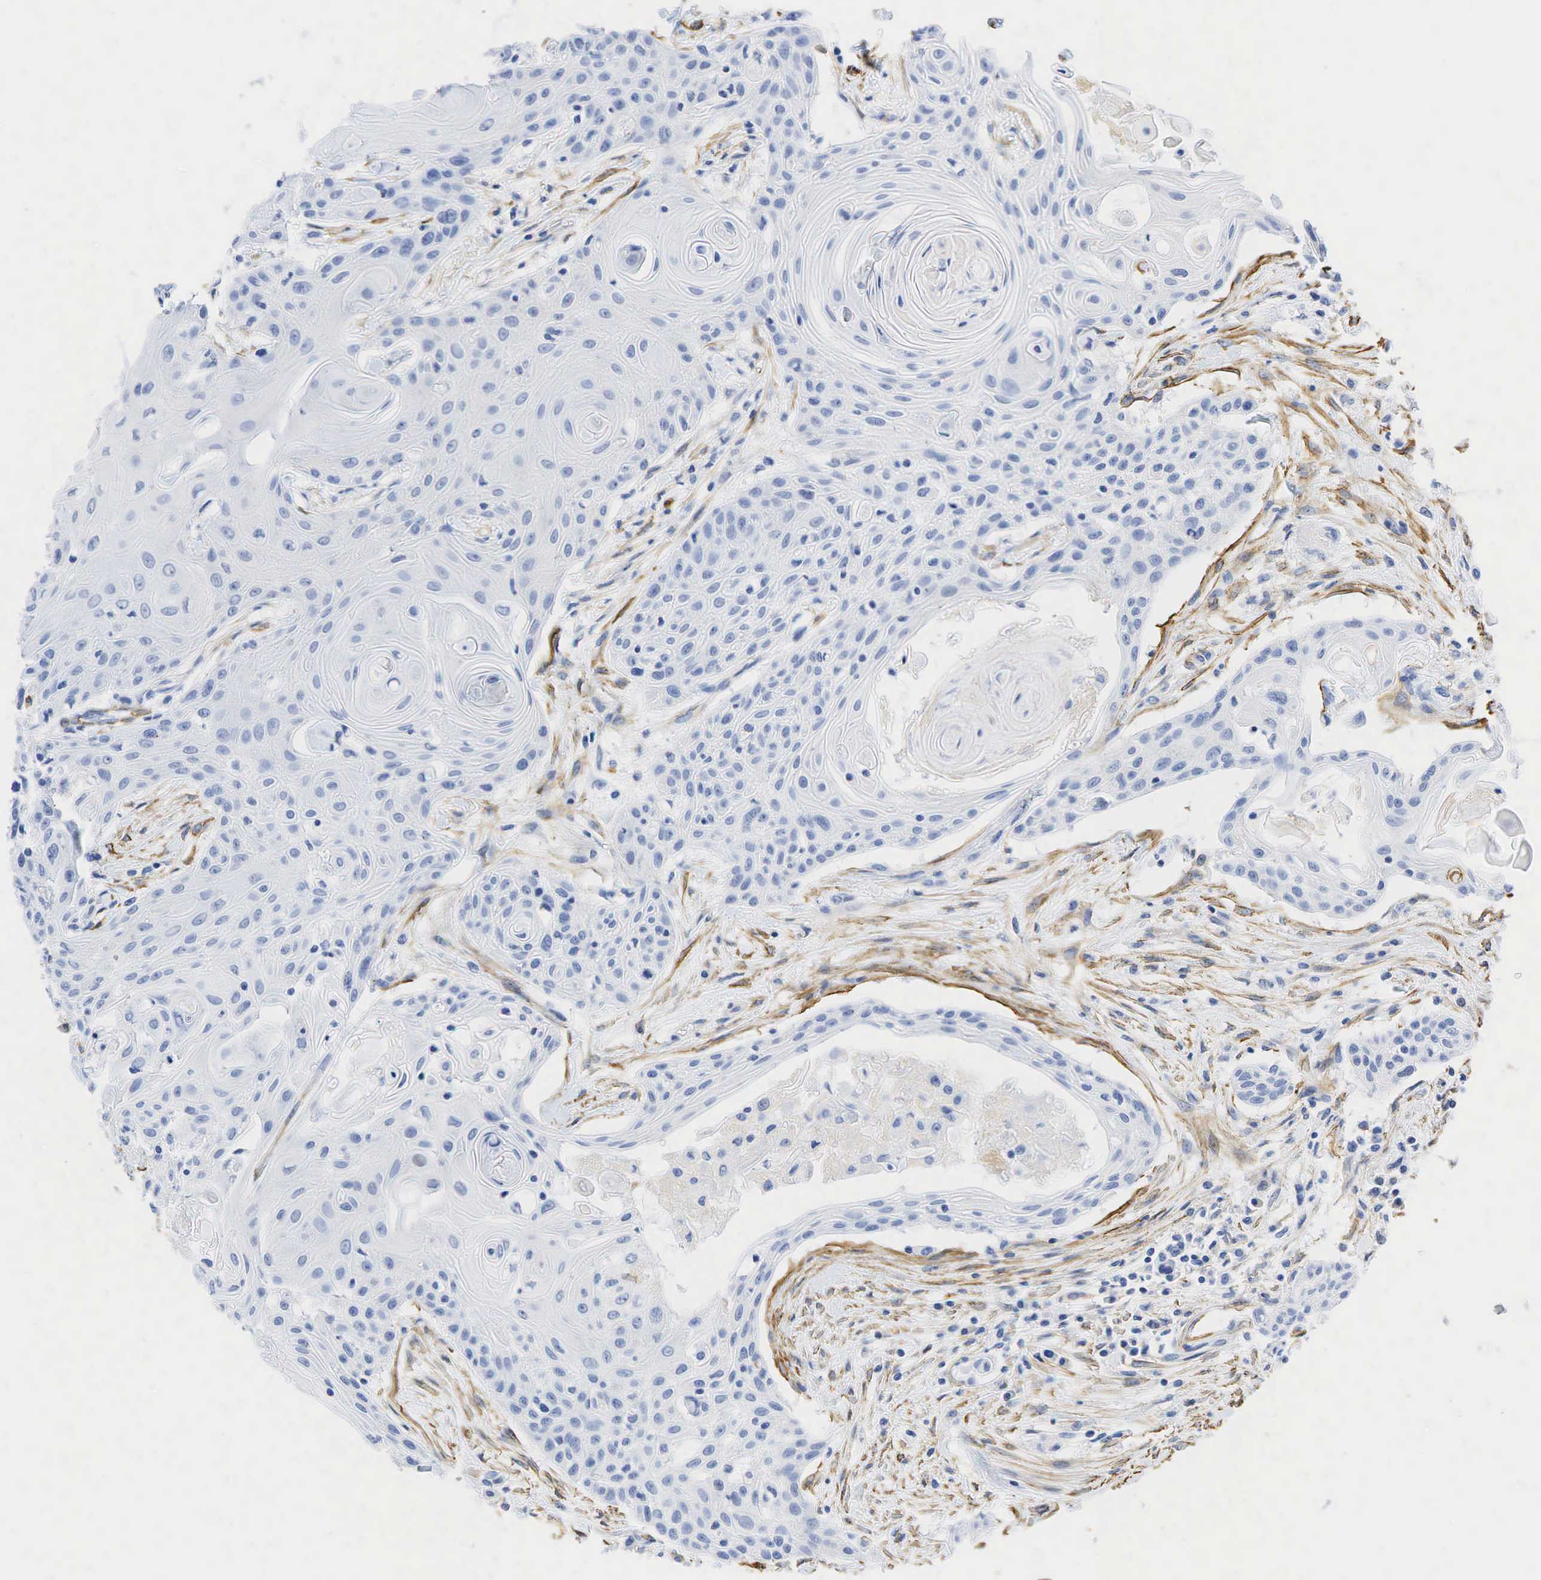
{"staining": {"intensity": "negative", "quantity": "none", "location": "none"}, "tissue": "head and neck cancer", "cell_type": "Tumor cells", "image_type": "cancer", "snomed": [{"axis": "morphology", "description": "Squamous cell carcinoma, NOS"}, {"axis": "morphology", "description": "Squamous cell carcinoma, metastatic, NOS"}, {"axis": "topography", "description": "Lymph node"}, {"axis": "topography", "description": "Salivary gland"}, {"axis": "topography", "description": "Head-Neck"}], "caption": "Tumor cells show no significant protein expression in head and neck cancer (metastatic squamous cell carcinoma).", "gene": "ACTA1", "patient": {"sex": "female", "age": 74}}